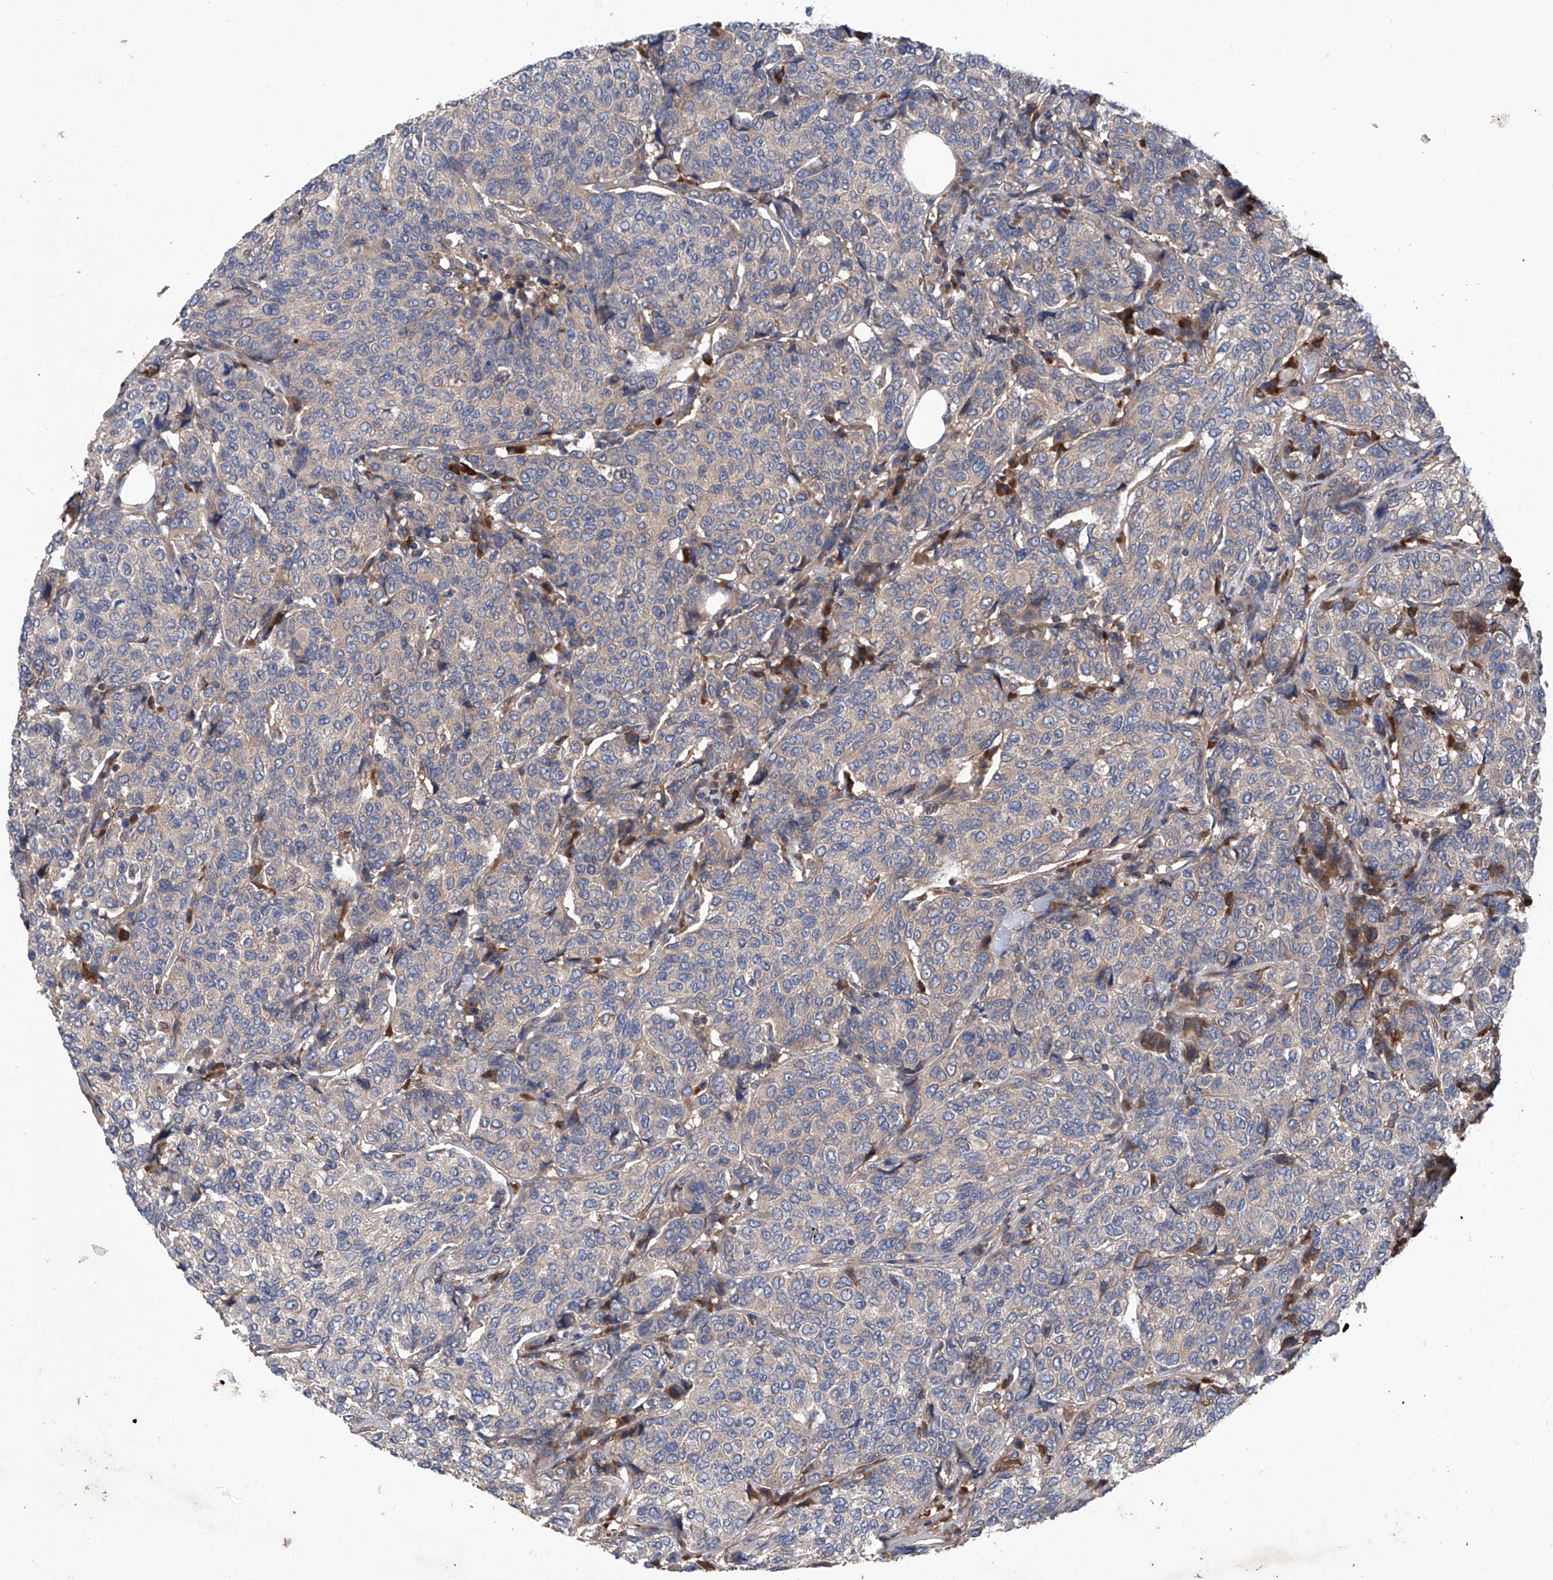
{"staining": {"intensity": "weak", "quantity": "<25%", "location": "cytoplasmic/membranous"}, "tissue": "breast cancer", "cell_type": "Tumor cells", "image_type": "cancer", "snomed": [{"axis": "morphology", "description": "Duct carcinoma"}, {"axis": "topography", "description": "Breast"}], "caption": "This is an immunohistochemistry micrograph of breast cancer. There is no expression in tumor cells.", "gene": "ASCC3", "patient": {"sex": "female", "age": 55}}